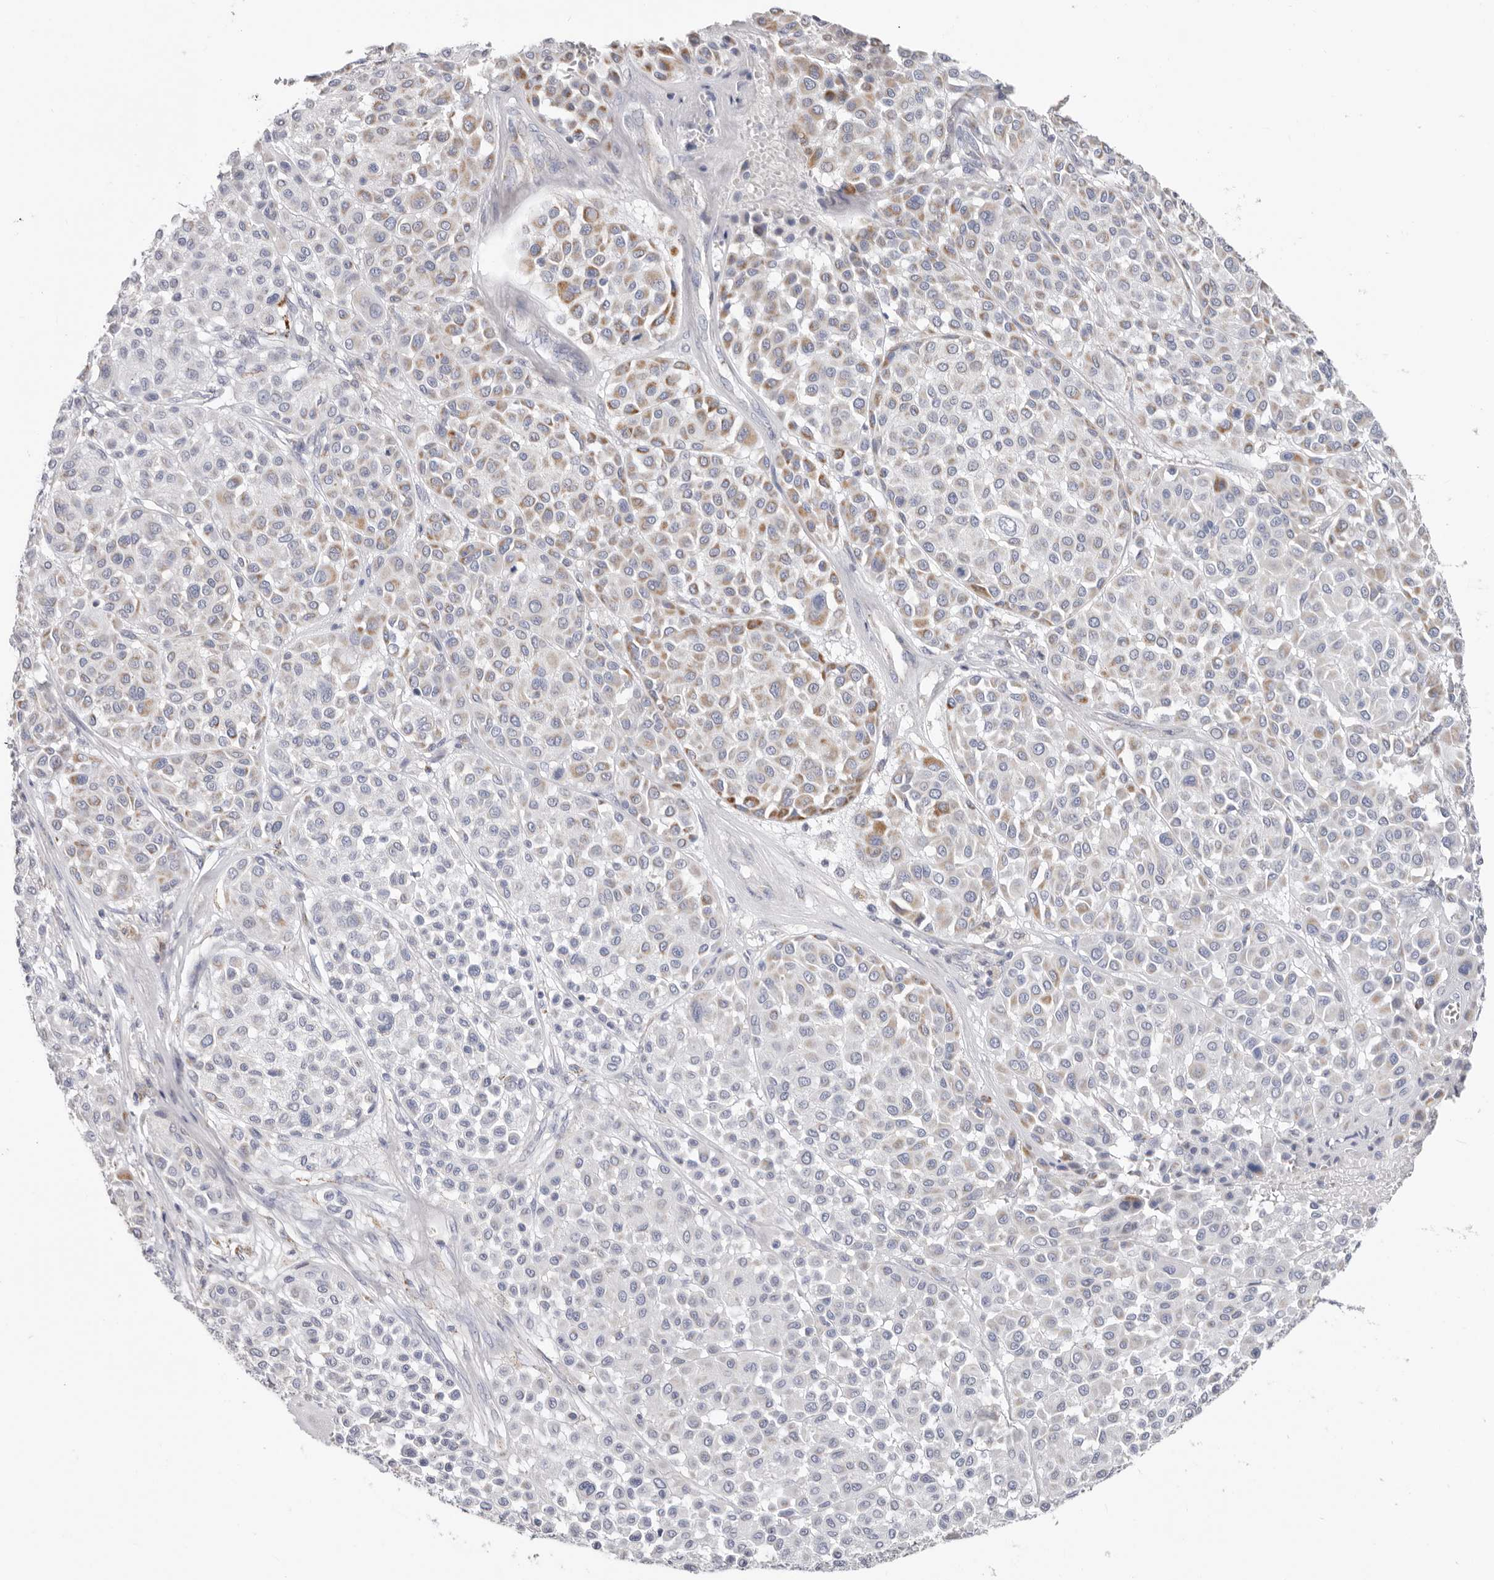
{"staining": {"intensity": "moderate", "quantity": "25%-75%", "location": "cytoplasmic/membranous"}, "tissue": "melanoma", "cell_type": "Tumor cells", "image_type": "cancer", "snomed": [{"axis": "morphology", "description": "Malignant melanoma, Metastatic site"}, {"axis": "topography", "description": "Soft tissue"}], "caption": "Immunohistochemical staining of melanoma demonstrates medium levels of moderate cytoplasmic/membranous expression in approximately 25%-75% of tumor cells.", "gene": "RSPO2", "patient": {"sex": "male", "age": 41}}